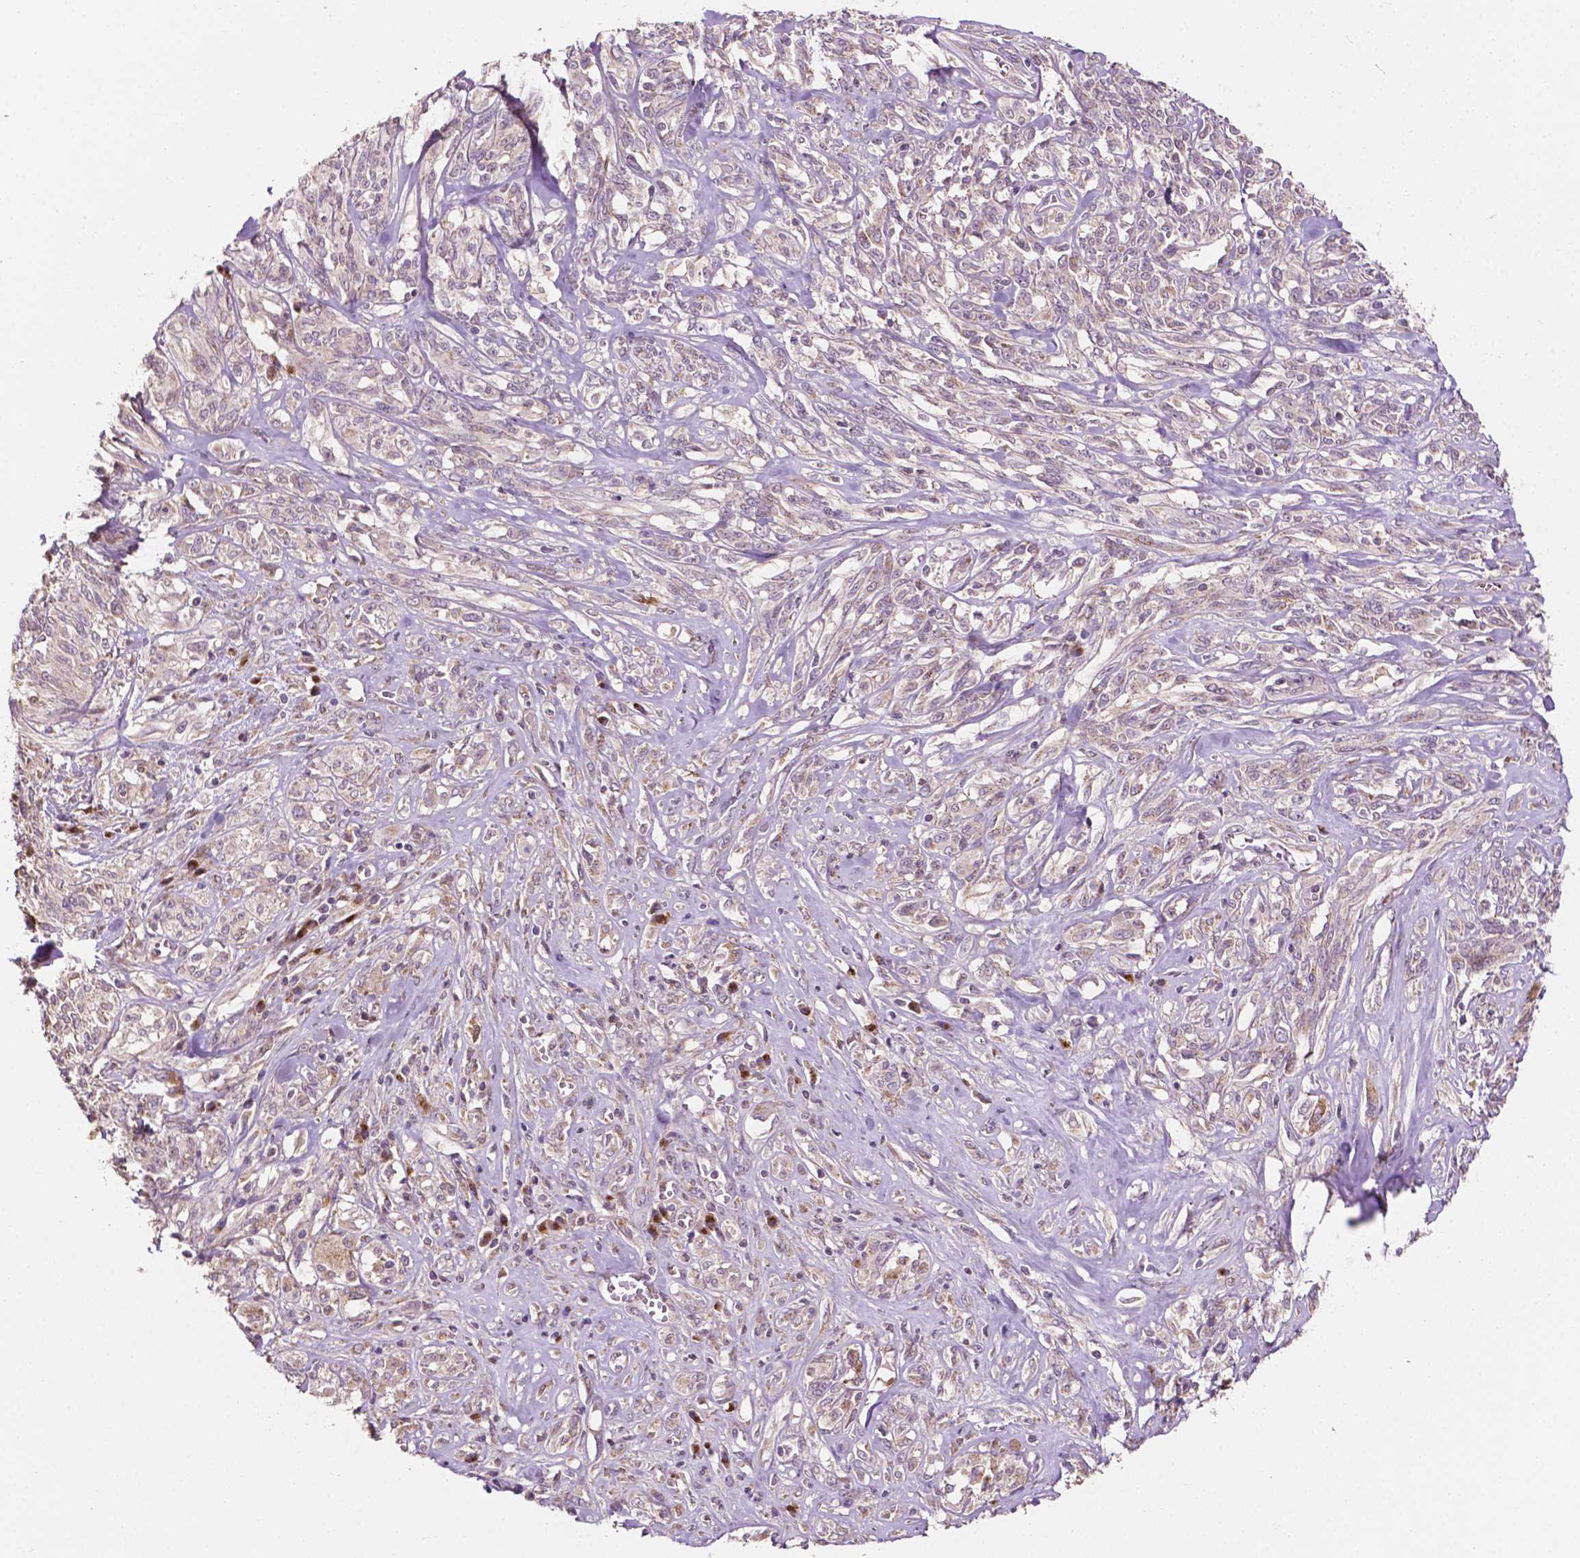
{"staining": {"intensity": "negative", "quantity": "none", "location": "none"}, "tissue": "melanoma", "cell_type": "Tumor cells", "image_type": "cancer", "snomed": [{"axis": "morphology", "description": "Malignant melanoma, NOS"}, {"axis": "topography", "description": "Skin"}], "caption": "This is an immunohistochemistry photomicrograph of human malignant melanoma. There is no positivity in tumor cells.", "gene": "EBAG9", "patient": {"sex": "female", "age": 91}}